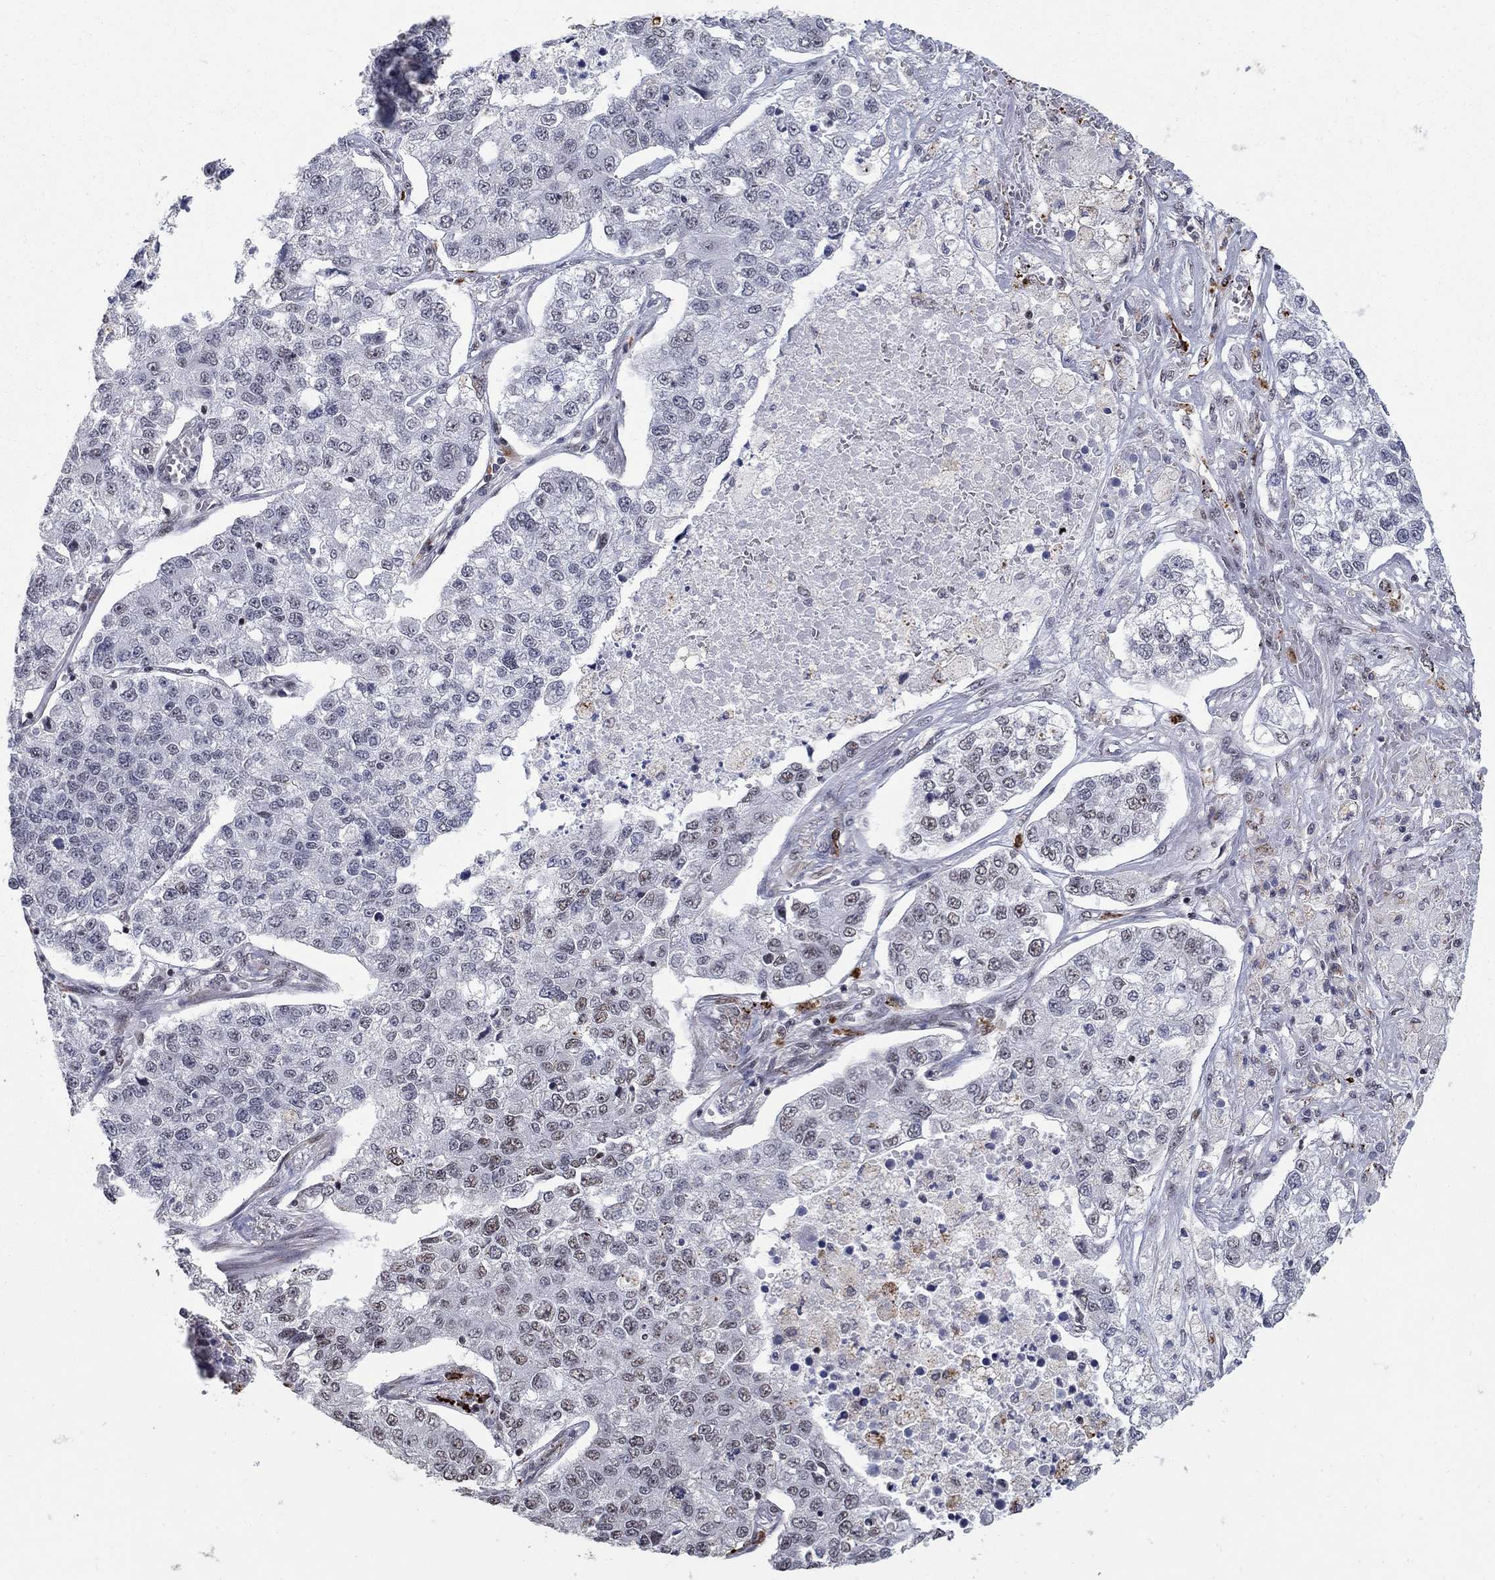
{"staining": {"intensity": "negative", "quantity": "none", "location": "none"}, "tissue": "lung cancer", "cell_type": "Tumor cells", "image_type": "cancer", "snomed": [{"axis": "morphology", "description": "Adenocarcinoma, NOS"}, {"axis": "topography", "description": "Lung"}], "caption": "A high-resolution micrograph shows immunohistochemistry (IHC) staining of lung cancer (adenocarcinoma), which demonstrates no significant staining in tumor cells.", "gene": "PNISR", "patient": {"sex": "male", "age": 49}}